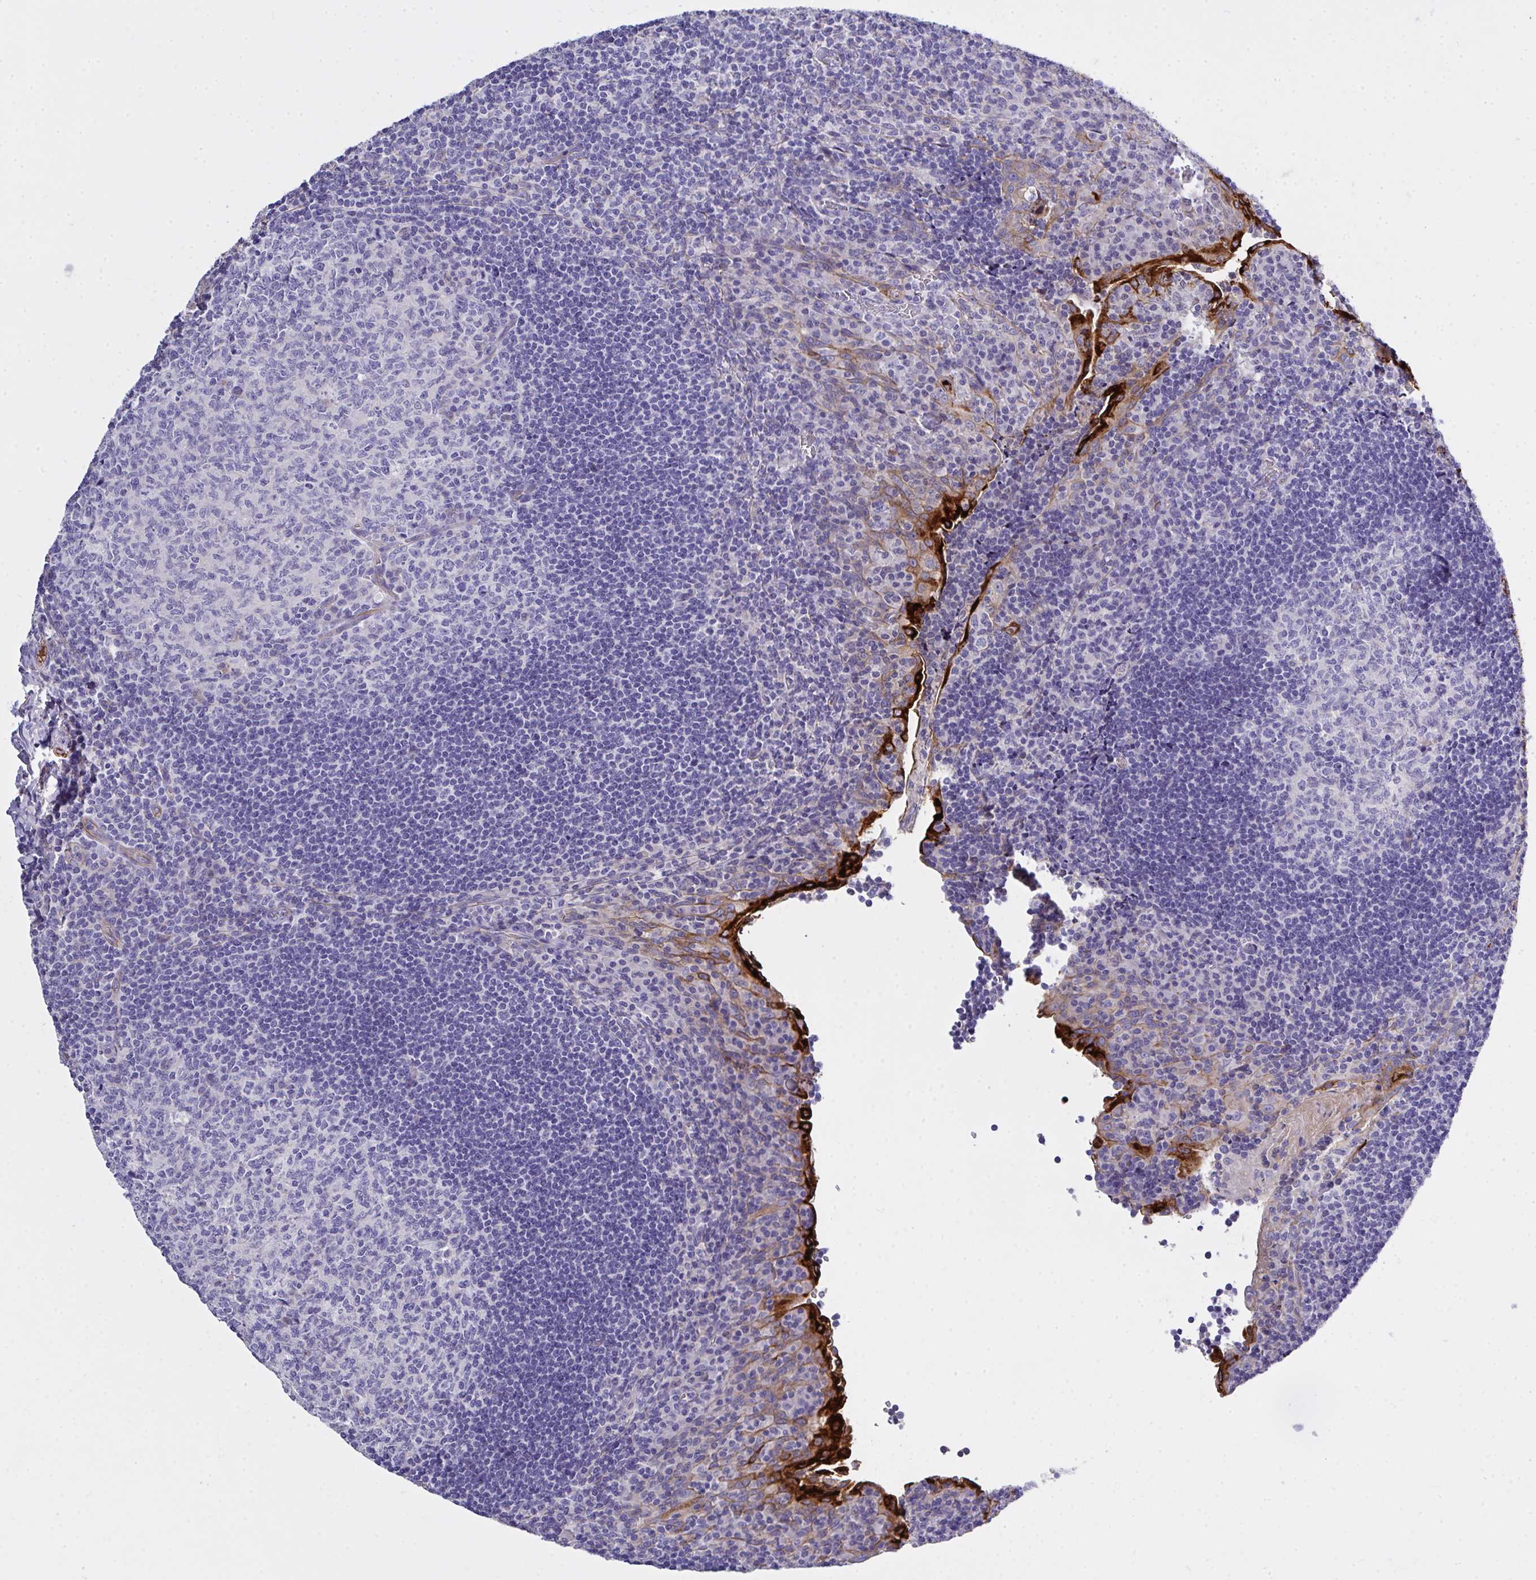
{"staining": {"intensity": "negative", "quantity": "none", "location": "none"}, "tissue": "tonsil", "cell_type": "Germinal center cells", "image_type": "normal", "snomed": [{"axis": "morphology", "description": "Normal tissue, NOS"}, {"axis": "topography", "description": "Tonsil"}], "caption": "High magnification brightfield microscopy of normal tonsil stained with DAB (3,3'-diaminobenzidine) (brown) and counterstained with hematoxylin (blue): germinal center cells show no significant staining. The staining was performed using DAB (3,3'-diaminobenzidine) to visualize the protein expression in brown, while the nuclei were stained in blue with hematoxylin (Magnification: 20x).", "gene": "ZNF813", "patient": {"sex": "male", "age": 17}}